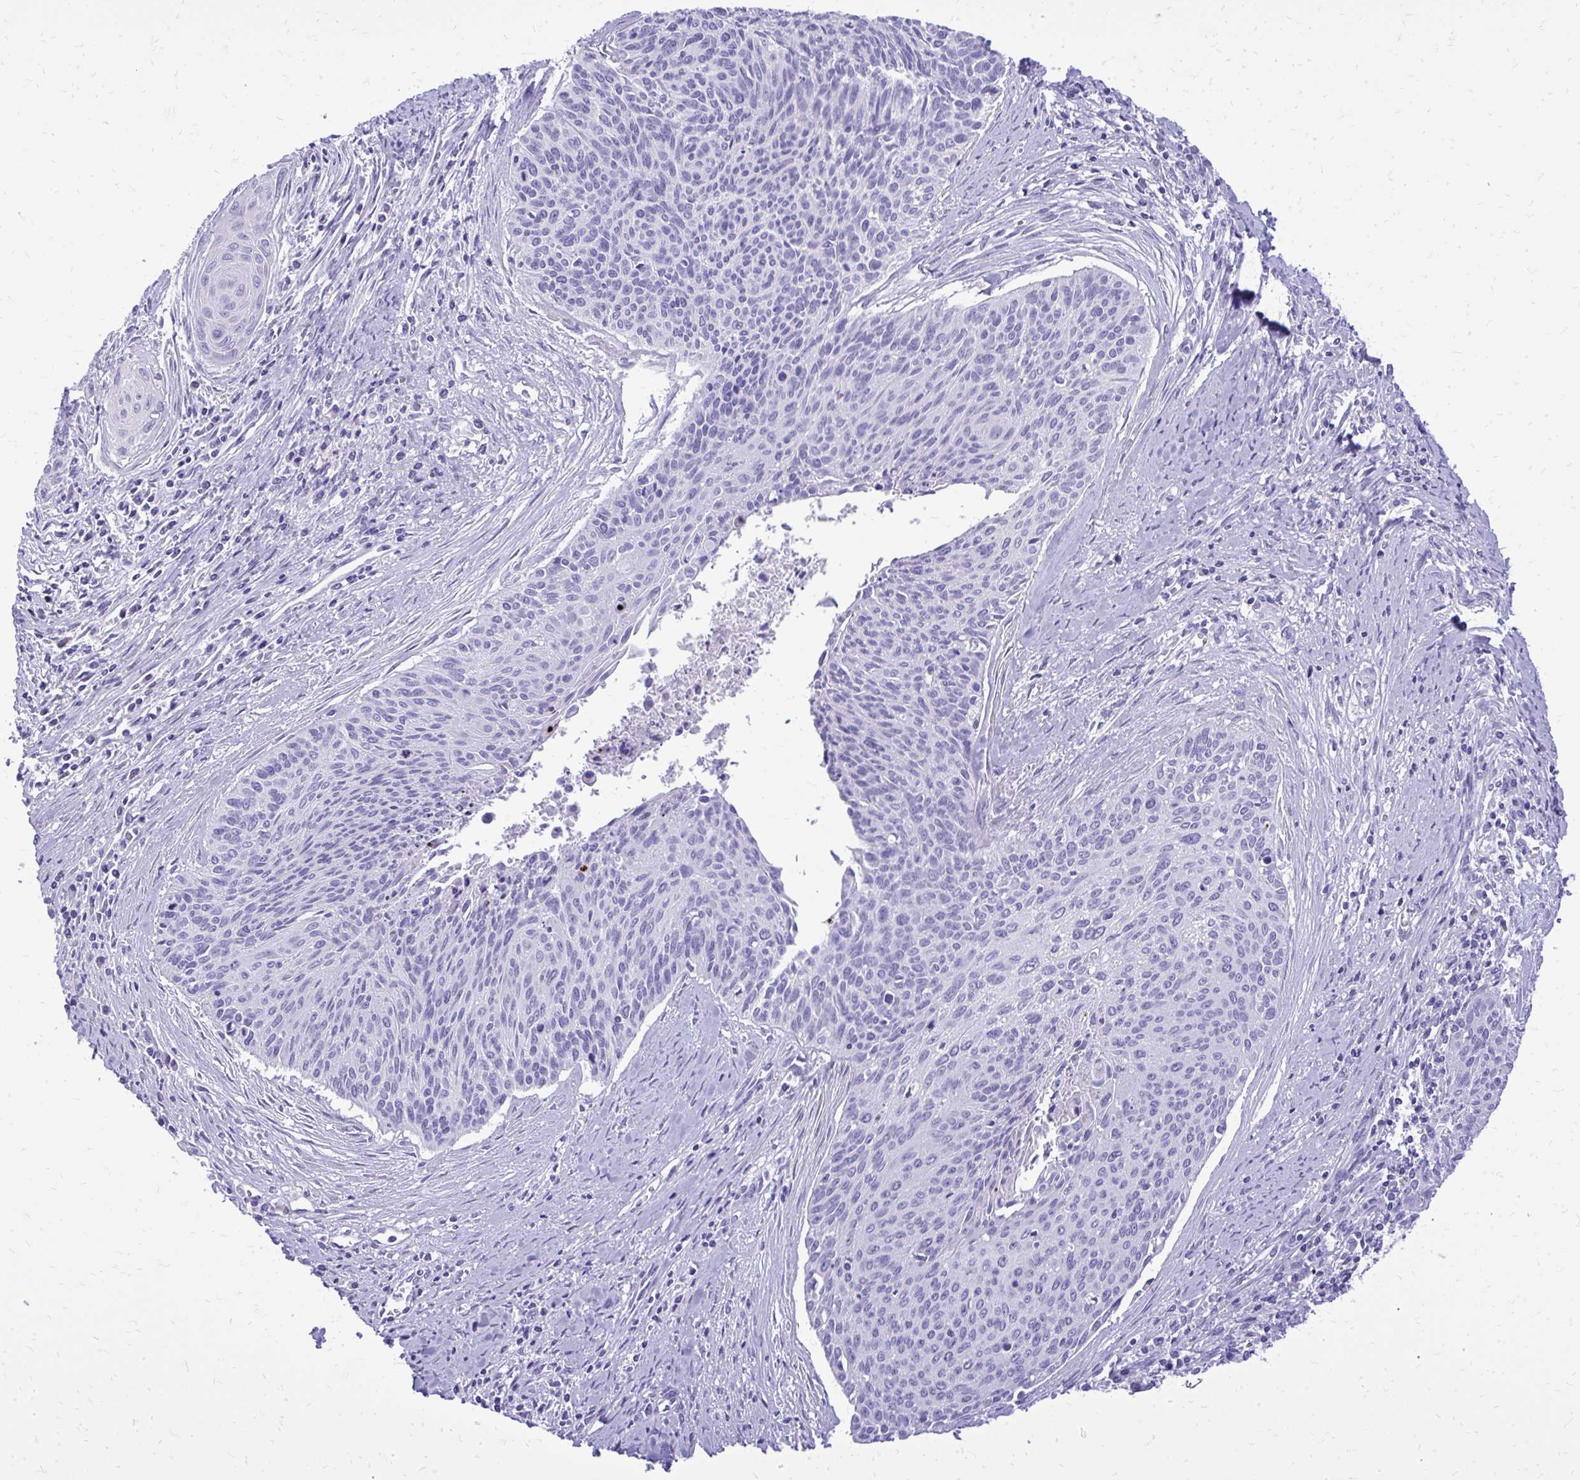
{"staining": {"intensity": "negative", "quantity": "none", "location": "none"}, "tissue": "cervical cancer", "cell_type": "Tumor cells", "image_type": "cancer", "snomed": [{"axis": "morphology", "description": "Squamous cell carcinoma, NOS"}, {"axis": "topography", "description": "Cervix"}], "caption": "Cervical squamous cell carcinoma was stained to show a protein in brown. There is no significant staining in tumor cells. The staining is performed using DAB (3,3'-diaminobenzidine) brown chromogen with nuclei counter-stained in using hematoxylin.", "gene": "BCL6B", "patient": {"sex": "female", "age": 55}}